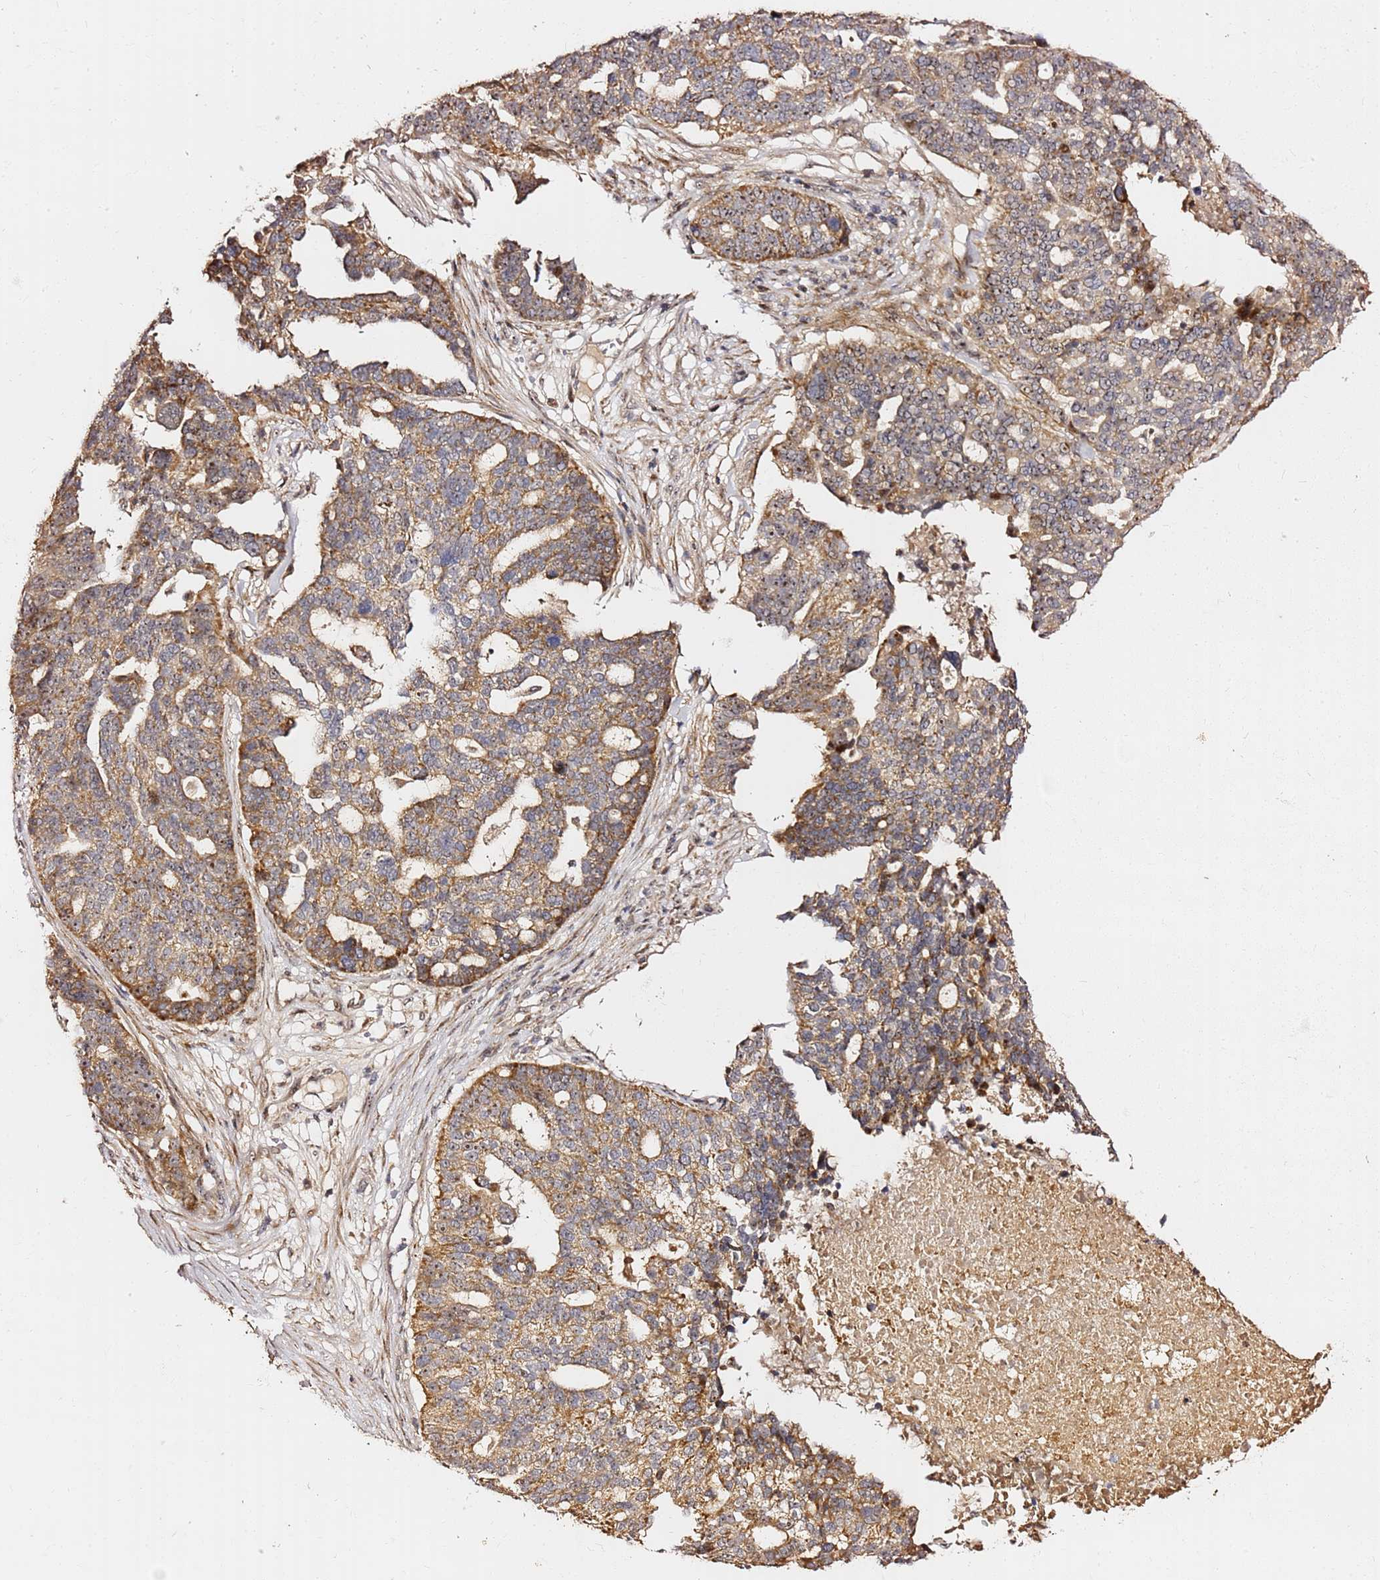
{"staining": {"intensity": "moderate", "quantity": ">75%", "location": "cytoplasmic/membranous,nuclear"}, "tissue": "ovarian cancer", "cell_type": "Tumor cells", "image_type": "cancer", "snomed": [{"axis": "morphology", "description": "Cystadenocarcinoma, serous, NOS"}, {"axis": "topography", "description": "Ovary"}], "caption": "Immunohistochemical staining of human ovarian cancer (serous cystadenocarcinoma) exhibits medium levels of moderate cytoplasmic/membranous and nuclear positivity in approximately >75% of tumor cells.", "gene": "KIF25", "patient": {"sex": "female", "age": 59}}